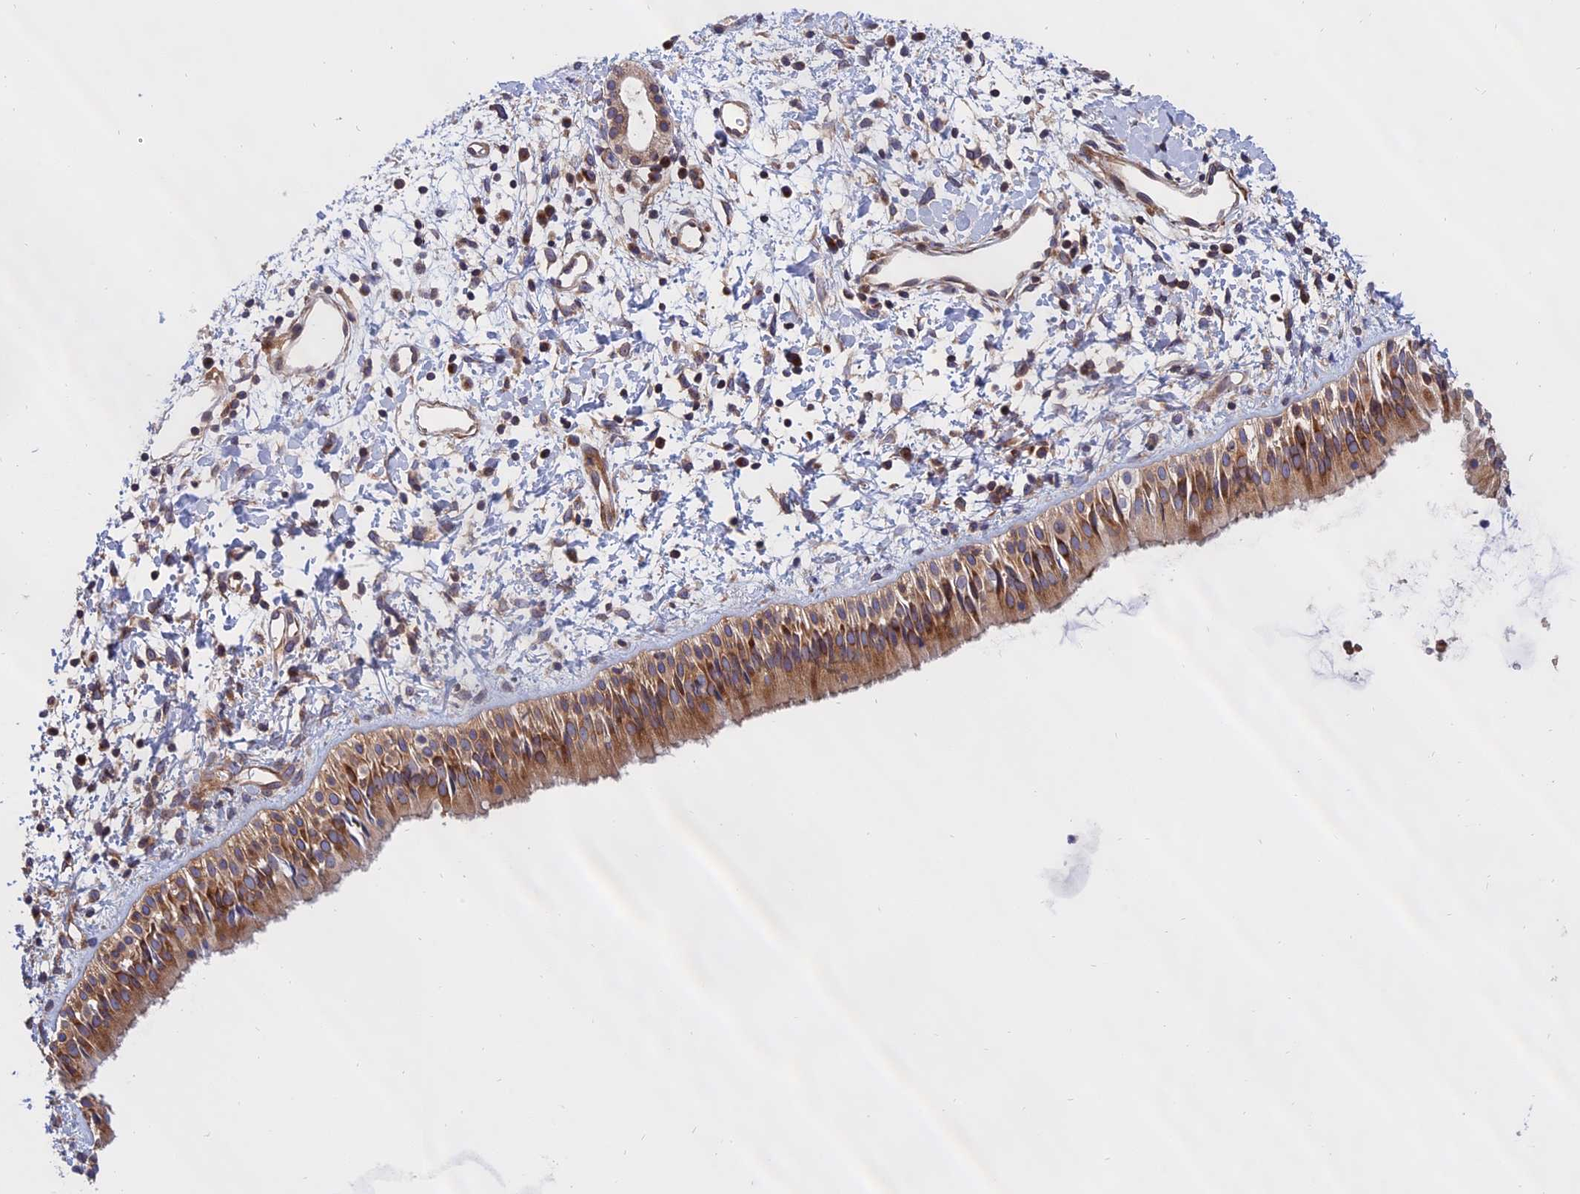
{"staining": {"intensity": "strong", "quantity": ">75%", "location": "cytoplasmic/membranous"}, "tissue": "nasopharynx", "cell_type": "Respiratory epithelial cells", "image_type": "normal", "snomed": [{"axis": "morphology", "description": "Normal tissue, NOS"}, {"axis": "topography", "description": "Nasopharynx"}], "caption": "Respiratory epithelial cells show strong cytoplasmic/membranous positivity in approximately >75% of cells in unremarkable nasopharynx. The protein is shown in brown color, while the nuclei are stained blue.", "gene": "NAA10", "patient": {"sex": "male", "age": 22}}